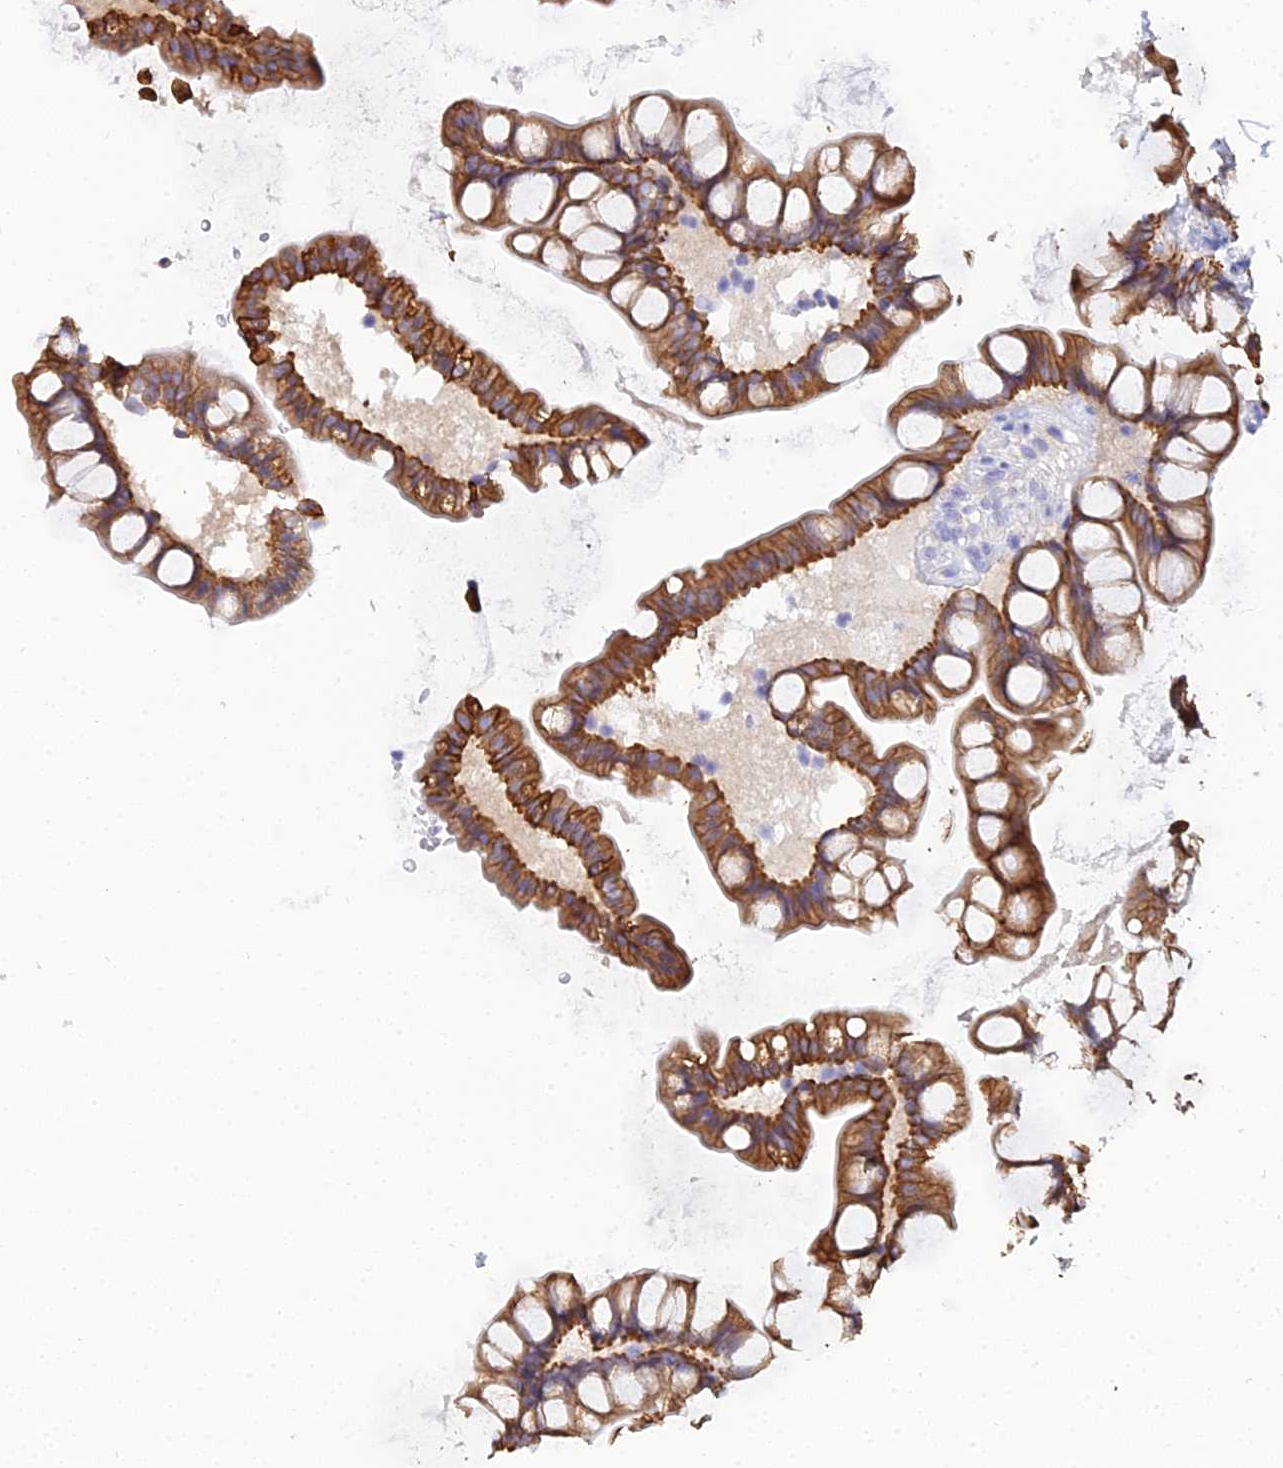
{"staining": {"intensity": "strong", "quantity": ">75%", "location": "cytoplasmic/membranous"}, "tissue": "small intestine", "cell_type": "Glandular cells", "image_type": "normal", "snomed": [{"axis": "morphology", "description": "Normal tissue, NOS"}, {"axis": "topography", "description": "Small intestine"}], "caption": "Protein staining reveals strong cytoplasmic/membranous expression in approximately >75% of glandular cells in benign small intestine. Immunohistochemistry stains the protein of interest in brown and the nuclei are stained blue.", "gene": "ZXDA", "patient": {"sex": "male", "age": 70}}